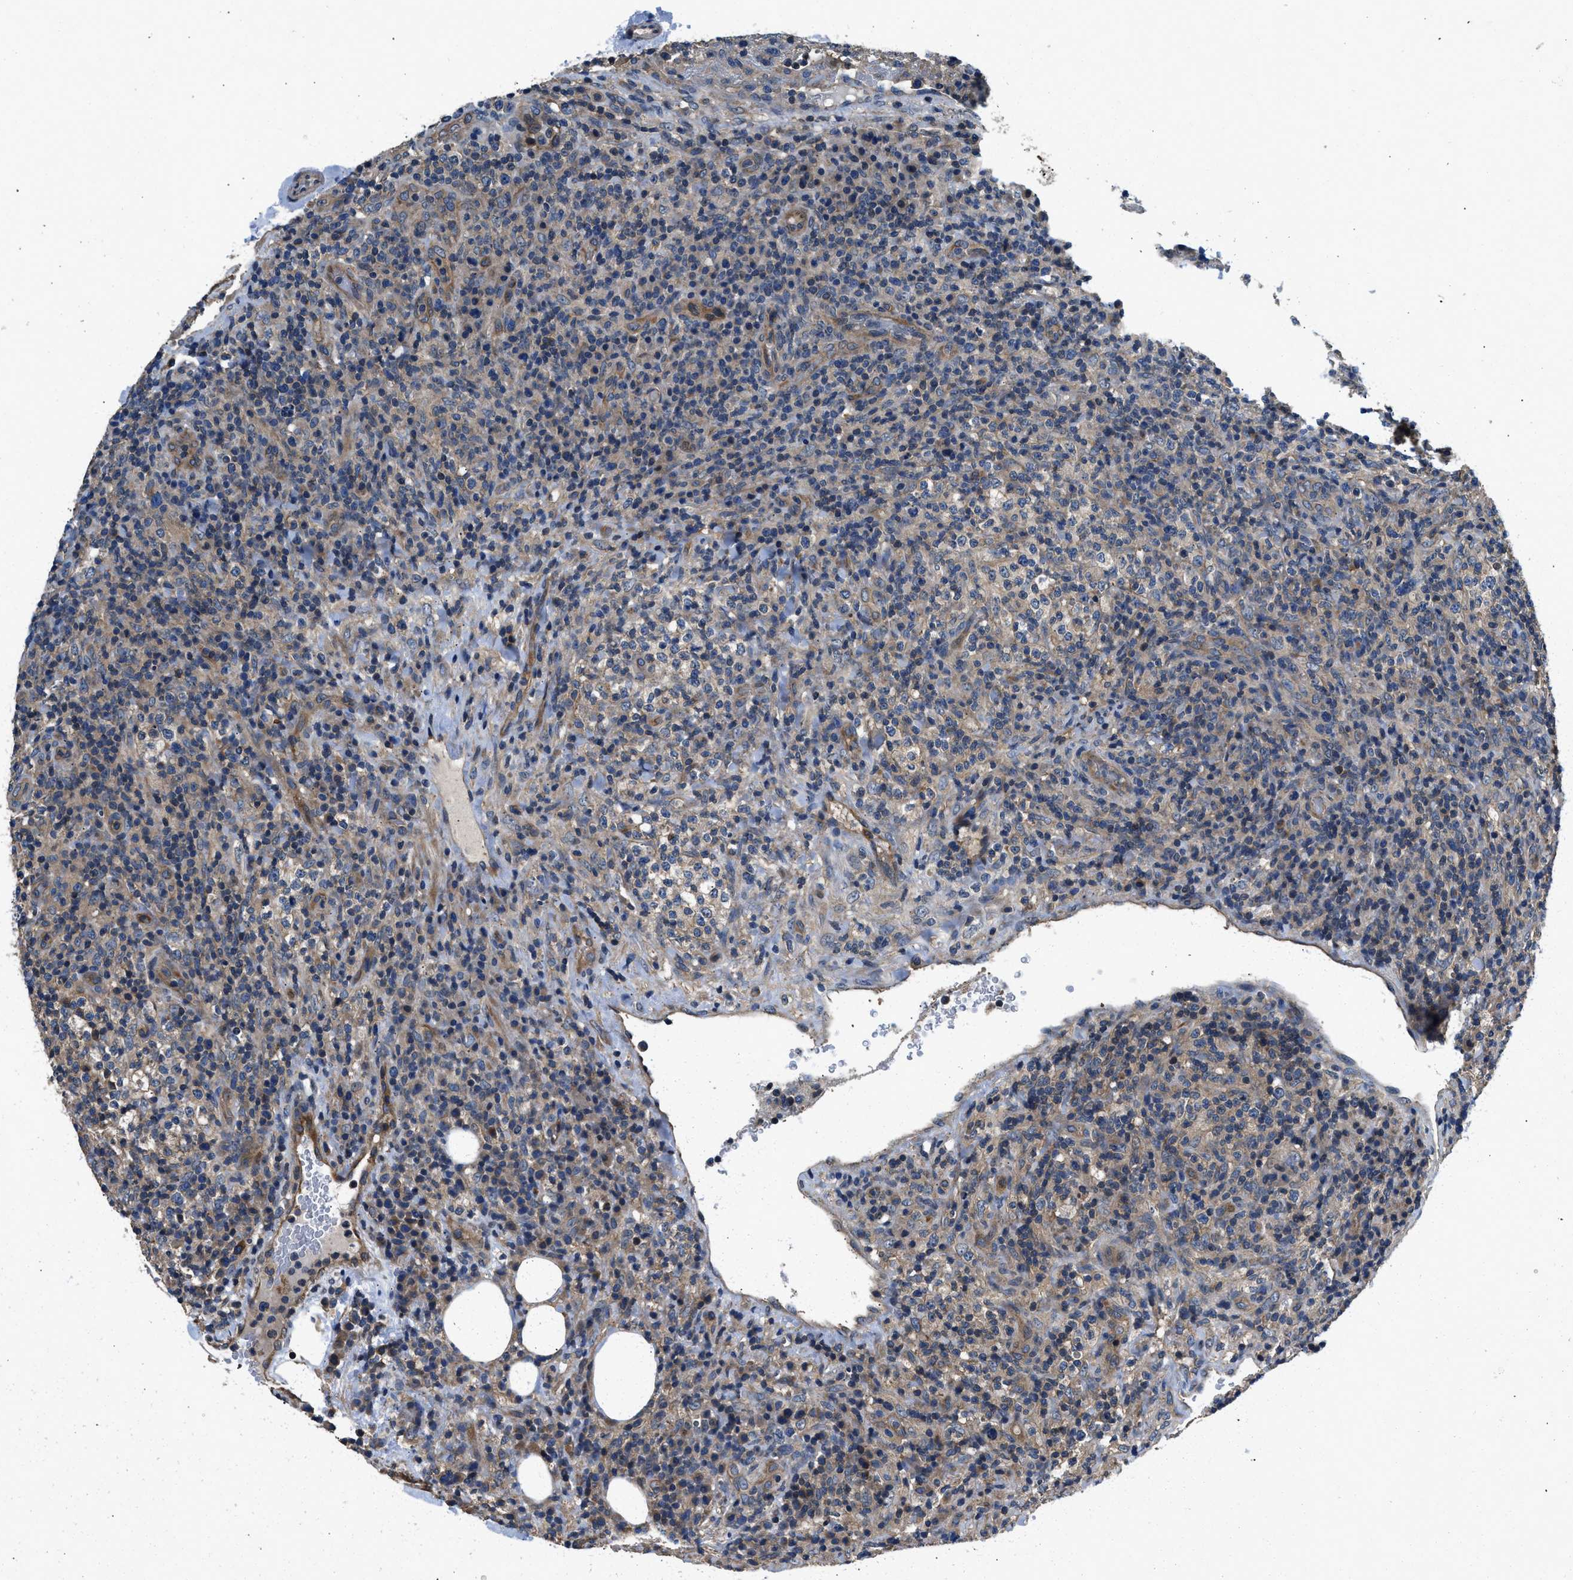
{"staining": {"intensity": "weak", "quantity": "25%-75%", "location": "cytoplasmic/membranous"}, "tissue": "lymphoma", "cell_type": "Tumor cells", "image_type": "cancer", "snomed": [{"axis": "morphology", "description": "Malignant lymphoma, non-Hodgkin's type, High grade"}, {"axis": "topography", "description": "Lymph node"}], "caption": "Immunohistochemistry (IHC) micrograph of malignant lymphoma, non-Hodgkin's type (high-grade) stained for a protein (brown), which reveals low levels of weak cytoplasmic/membranous expression in about 25%-75% of tumor cells.", "gene": "IL3RA", "patient": {"sex": "female", "age": 76}}